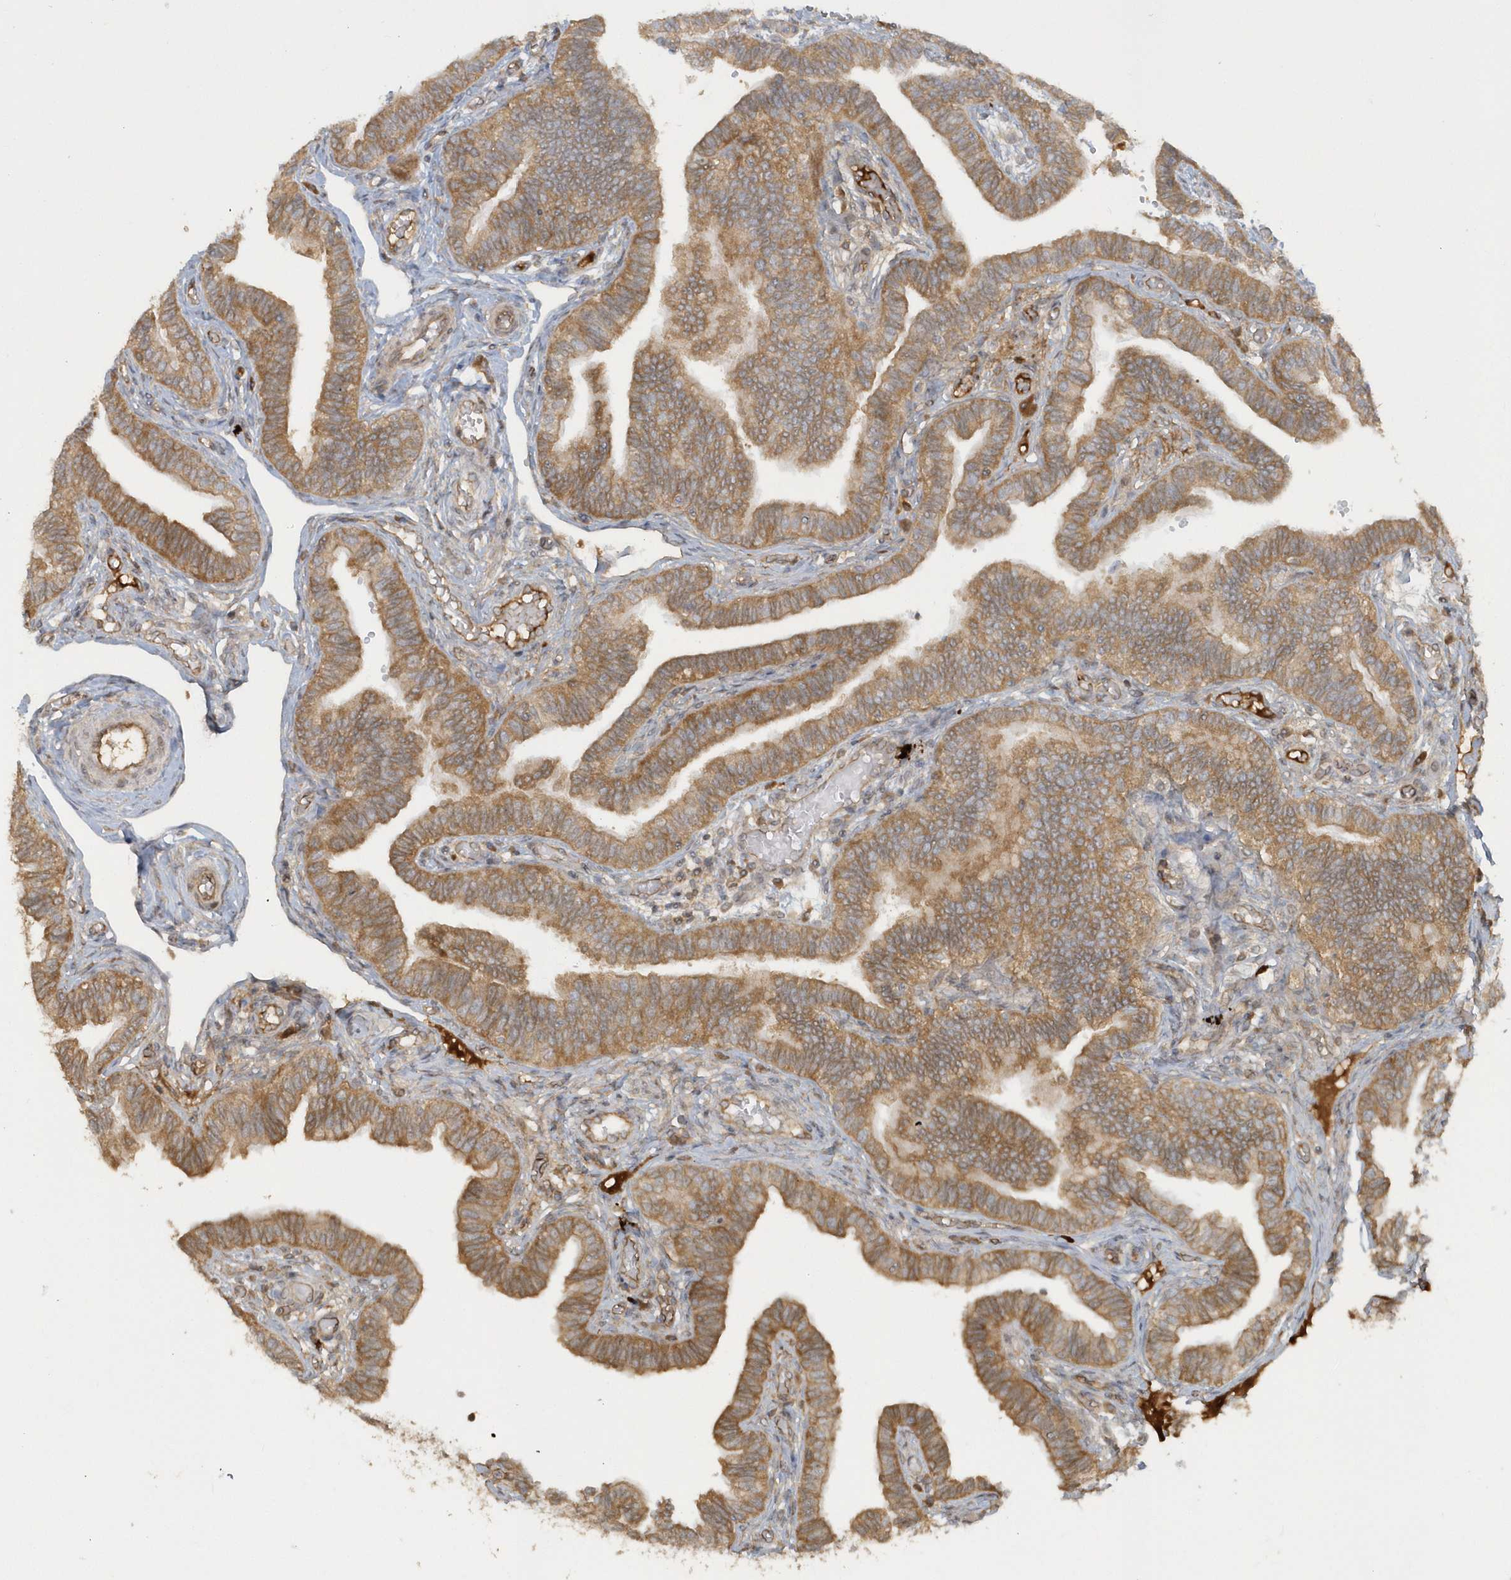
{"staining": {"intensity": "moderate", "quantity": ">75%", "location": "cytoplasmic/membranous"}, "tissue": "fallopian tube", "cell_type": "Glandular cells", "image_type": "normal", "snomed": [{"axis": "morphology", "description": "Normal tissue, NOS"}, {"axis": "topography", "description": "Fallopian tube"}], "caption": "This is a histology image of immunohistochemistry (IHC) staining of benign fallopian tube, which shows moderate positivity in the cytoplasmic/membranous of glandular cells.", "gene": "STIM2", "patient": {"sex": "female", "age": 39}}